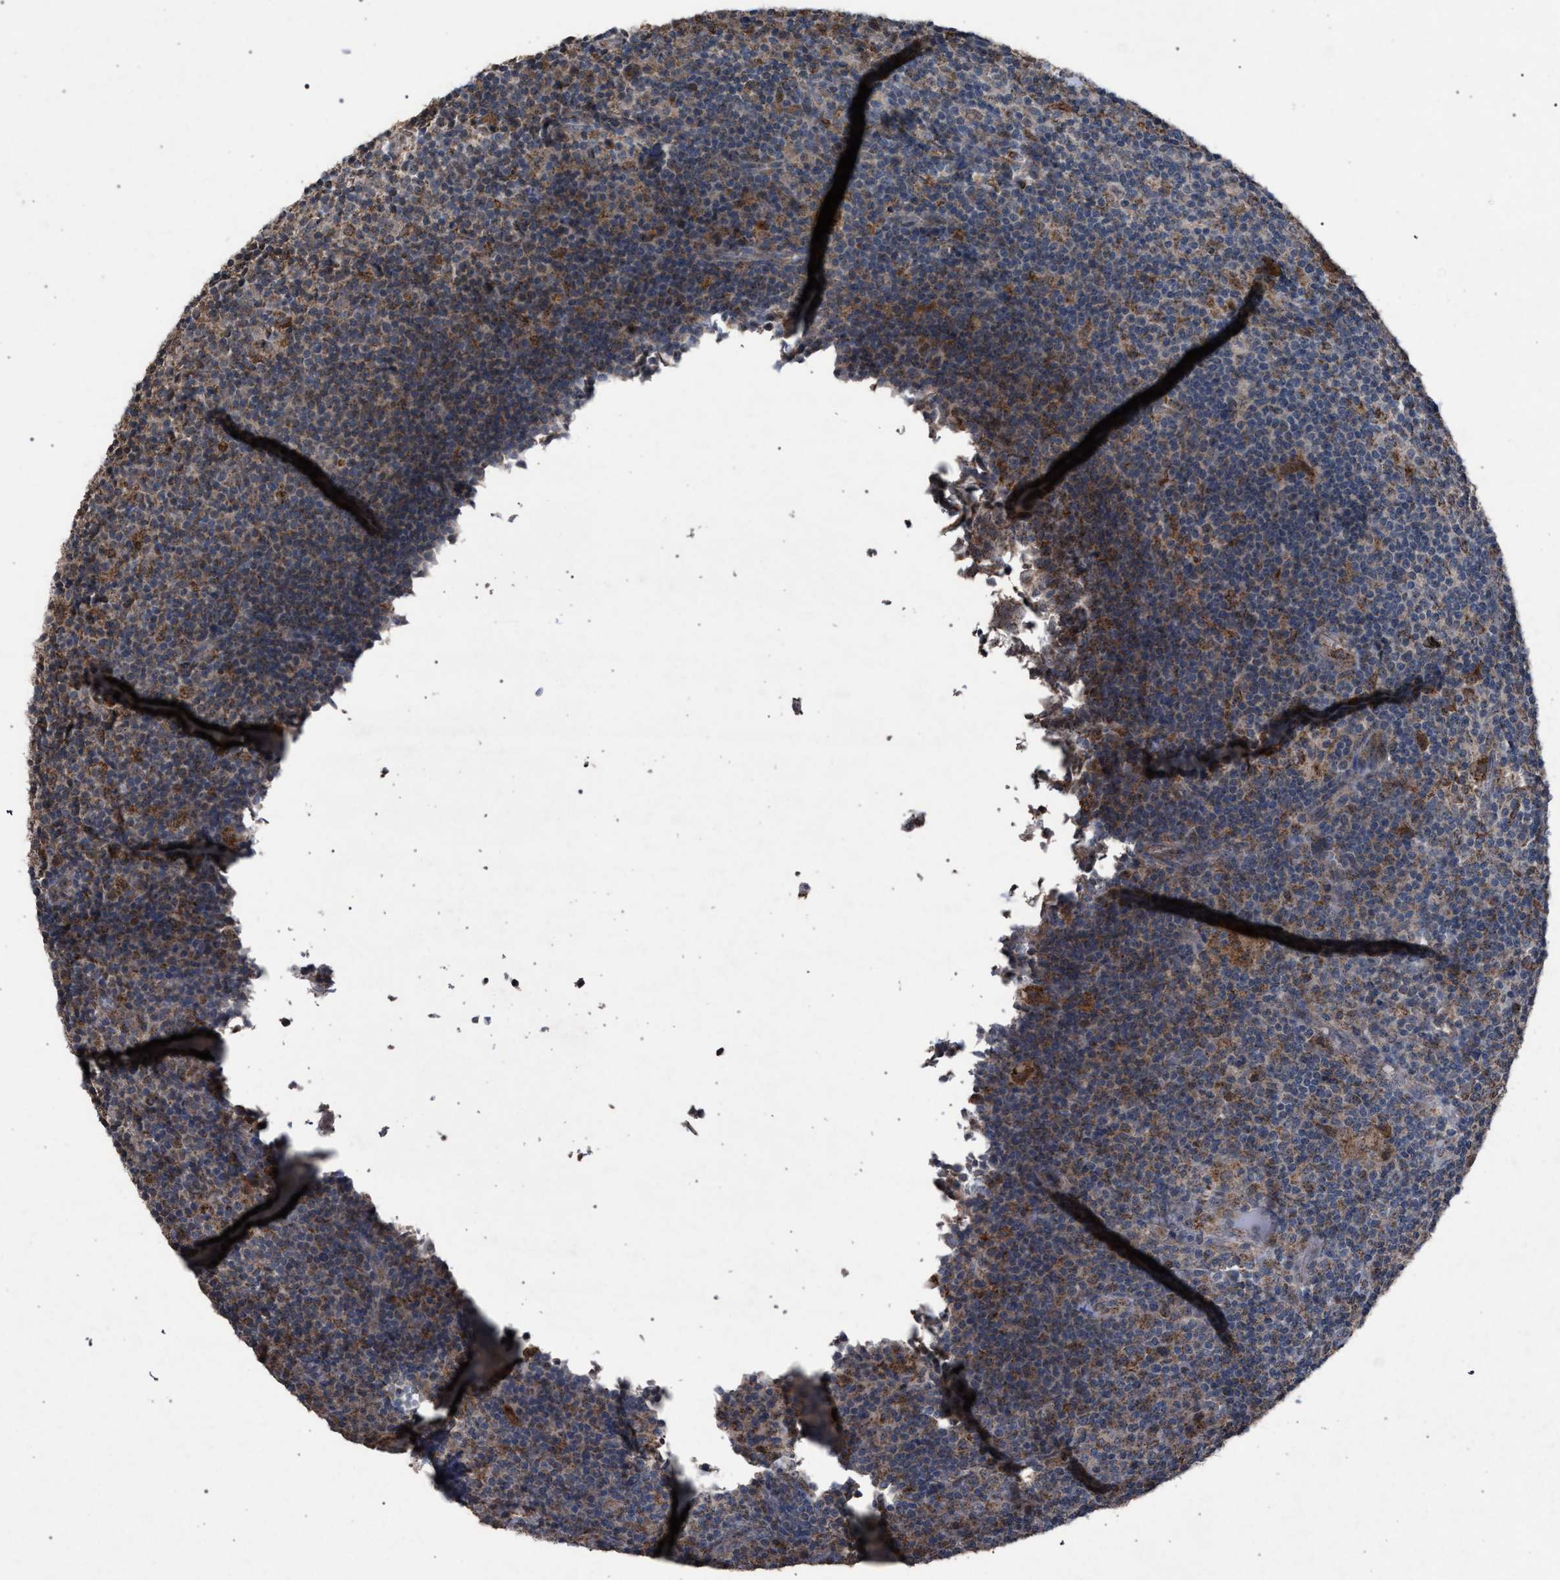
{"staining": {"intensity": "weak", "quantity": "<25%", "location": "cytoplasmic/membranous"}, "tissue": "lymph node", "cell_type": "Germinal center cells", "image_type": "normal", "snomed": [{"axis": "morphology", "description": "Normal tissue, NOS"}, {"axis": "morphology", "description": "Inflammation, NOS"}, {"axis": "topography", "description": "Lymph node"}], "caption": "Germinal center cells are negative for protein expression in unremarkable human lymph node. (Brightfield microscopy of DAB IHC at high magnification).", "gene": "HSD17B4", "patient": {"sex": "male", "age": 55}}